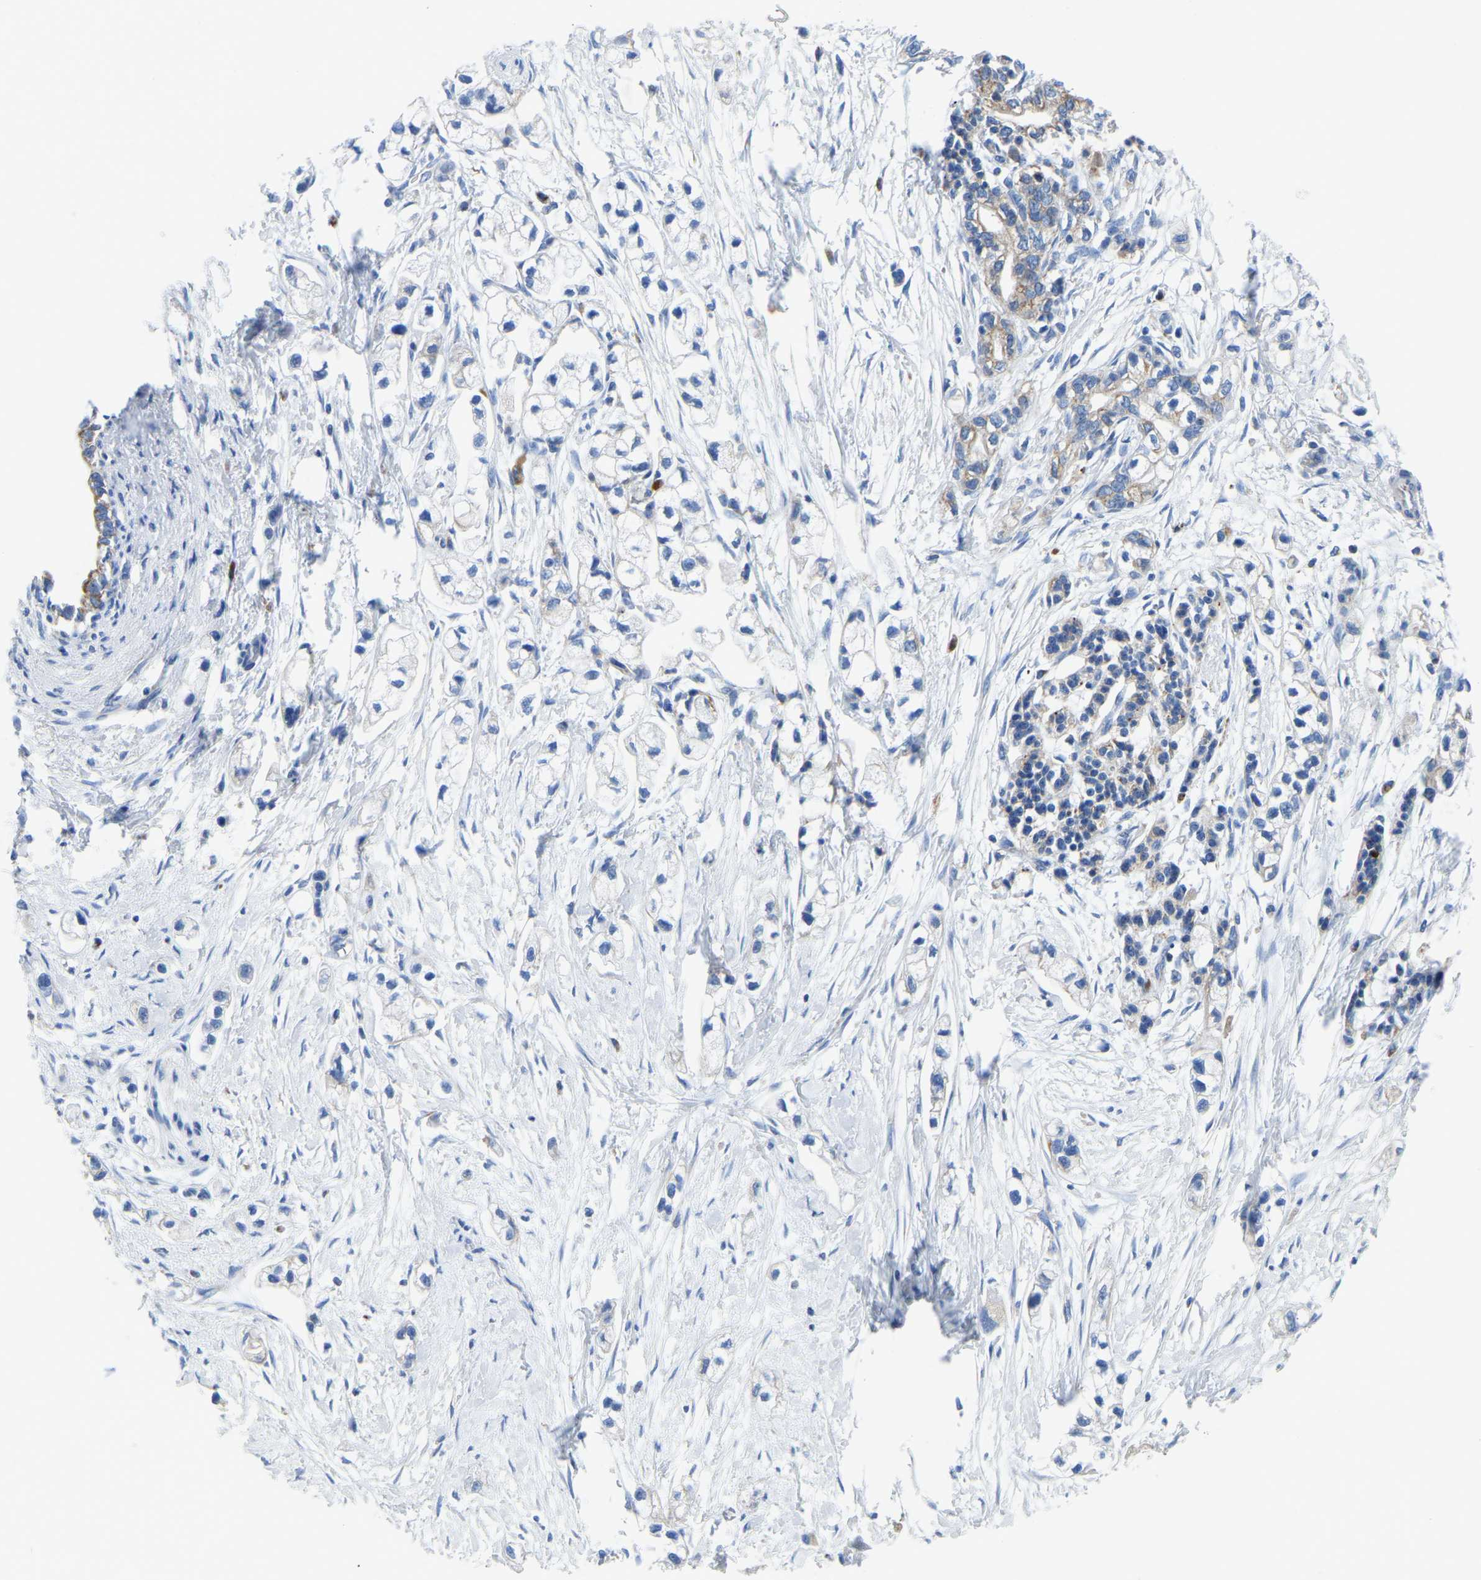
{"staining": {"intensity": "negative", "quantity": "none", "location": "none"}, "tissue": "pancreatic cancer", "cell_type": "Tumor cells", "image_type": "cancer", "snomed": [{"axis": "morphology", "description": "Adenocarcinoma, NOS"}, {"axis": "topography", "description": "Pancreas"}], "caption": "Tumor cells are negative for protein expression in human pancreatic adenocarcinoma. The staining is performed using DAB brown chromogen with nuclei counter-stained in using hematoxylin.", "gene": "ETFA", "patient": {"sex": "male", "age": 74}}